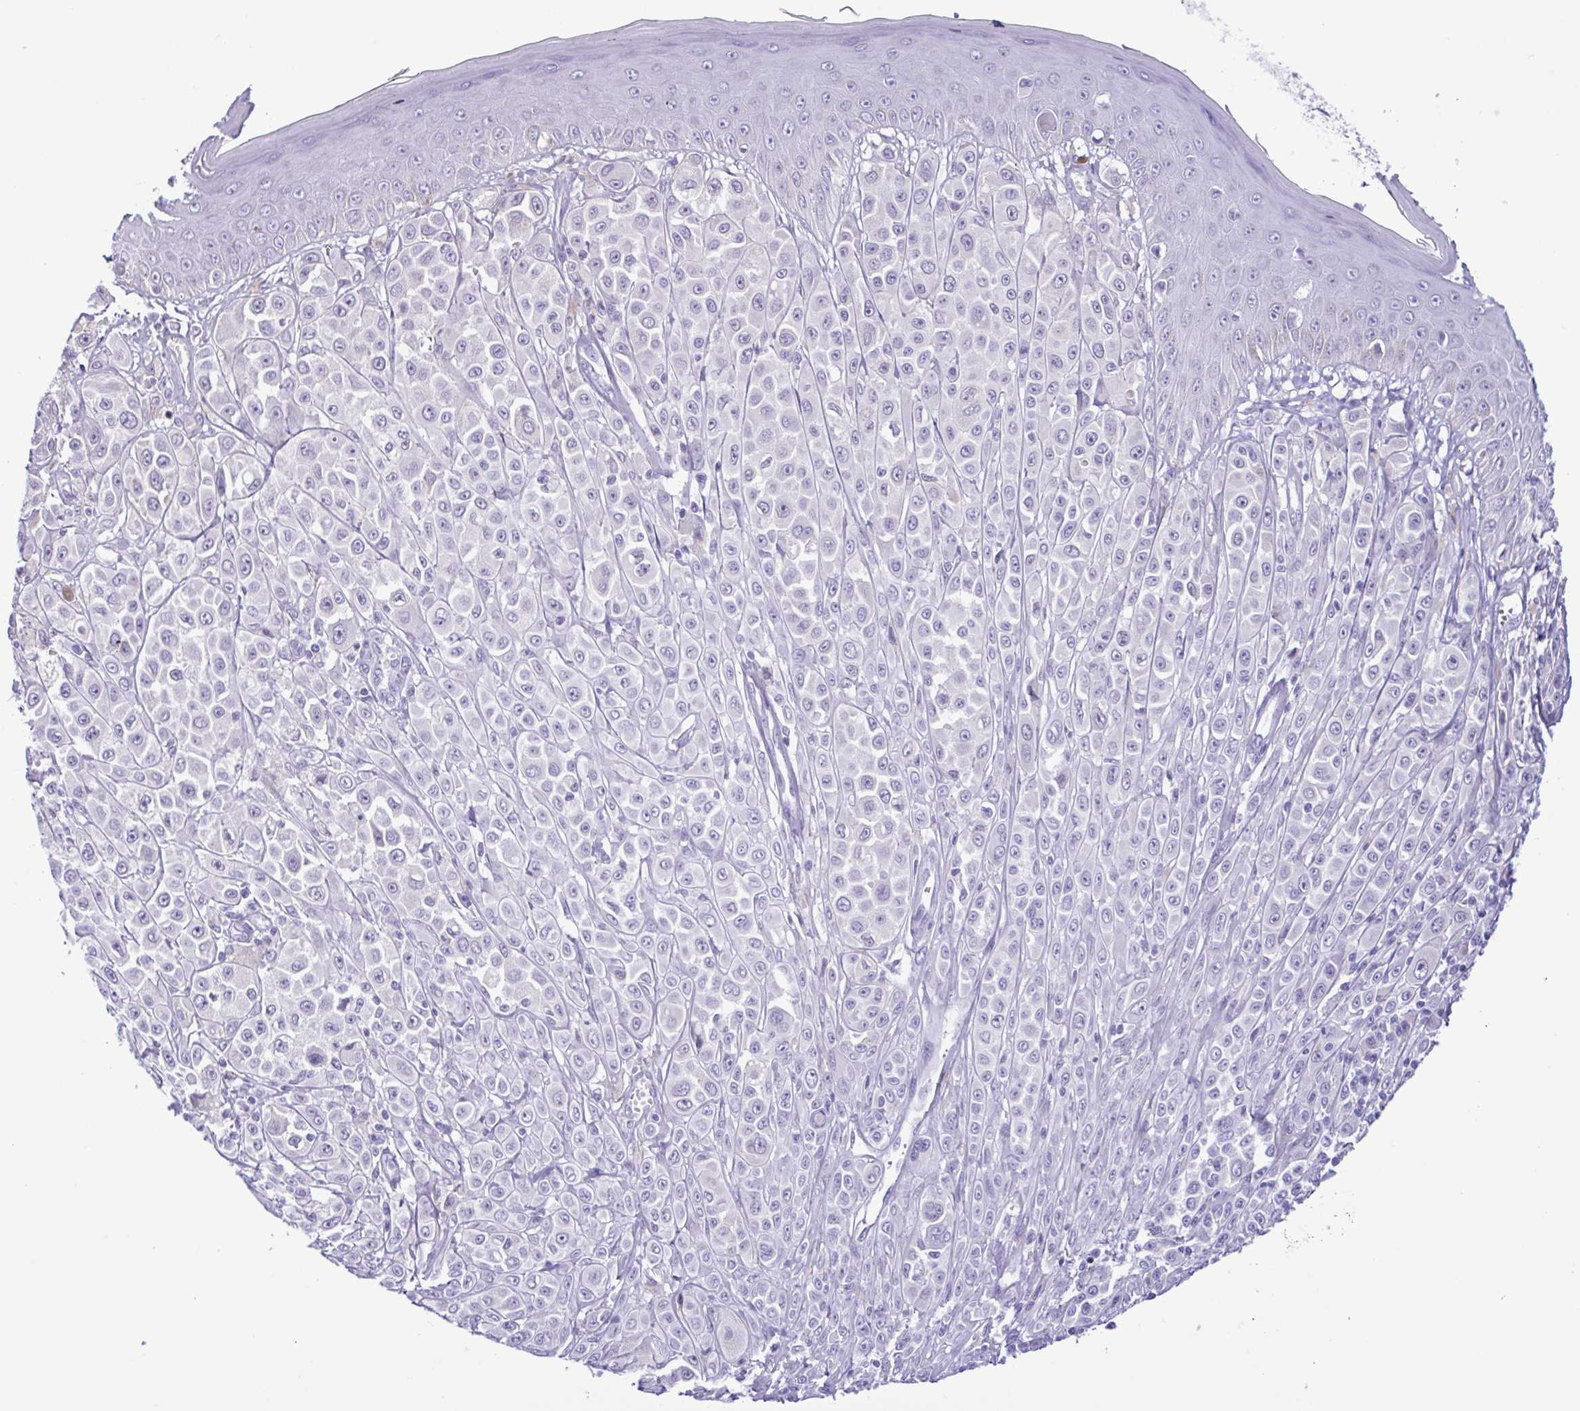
{"staining": {"intensity": "negative", "quantity": "none", "location": "none"}, "tissue": "melanoma", "cell_type": "Tumor cells", "image_type": "cancer", "snomed": [{"axis": "morphology", "description": "Malignant melanoma, NOS"}, {"axis": "topography", "description": "Skin"}], "caption": "Immunohistochemistry of human malignant melanoma exhibits no staining in tumor cells.", "gene": "CBY2", "patient": {"sex": "male", "age": 67}}